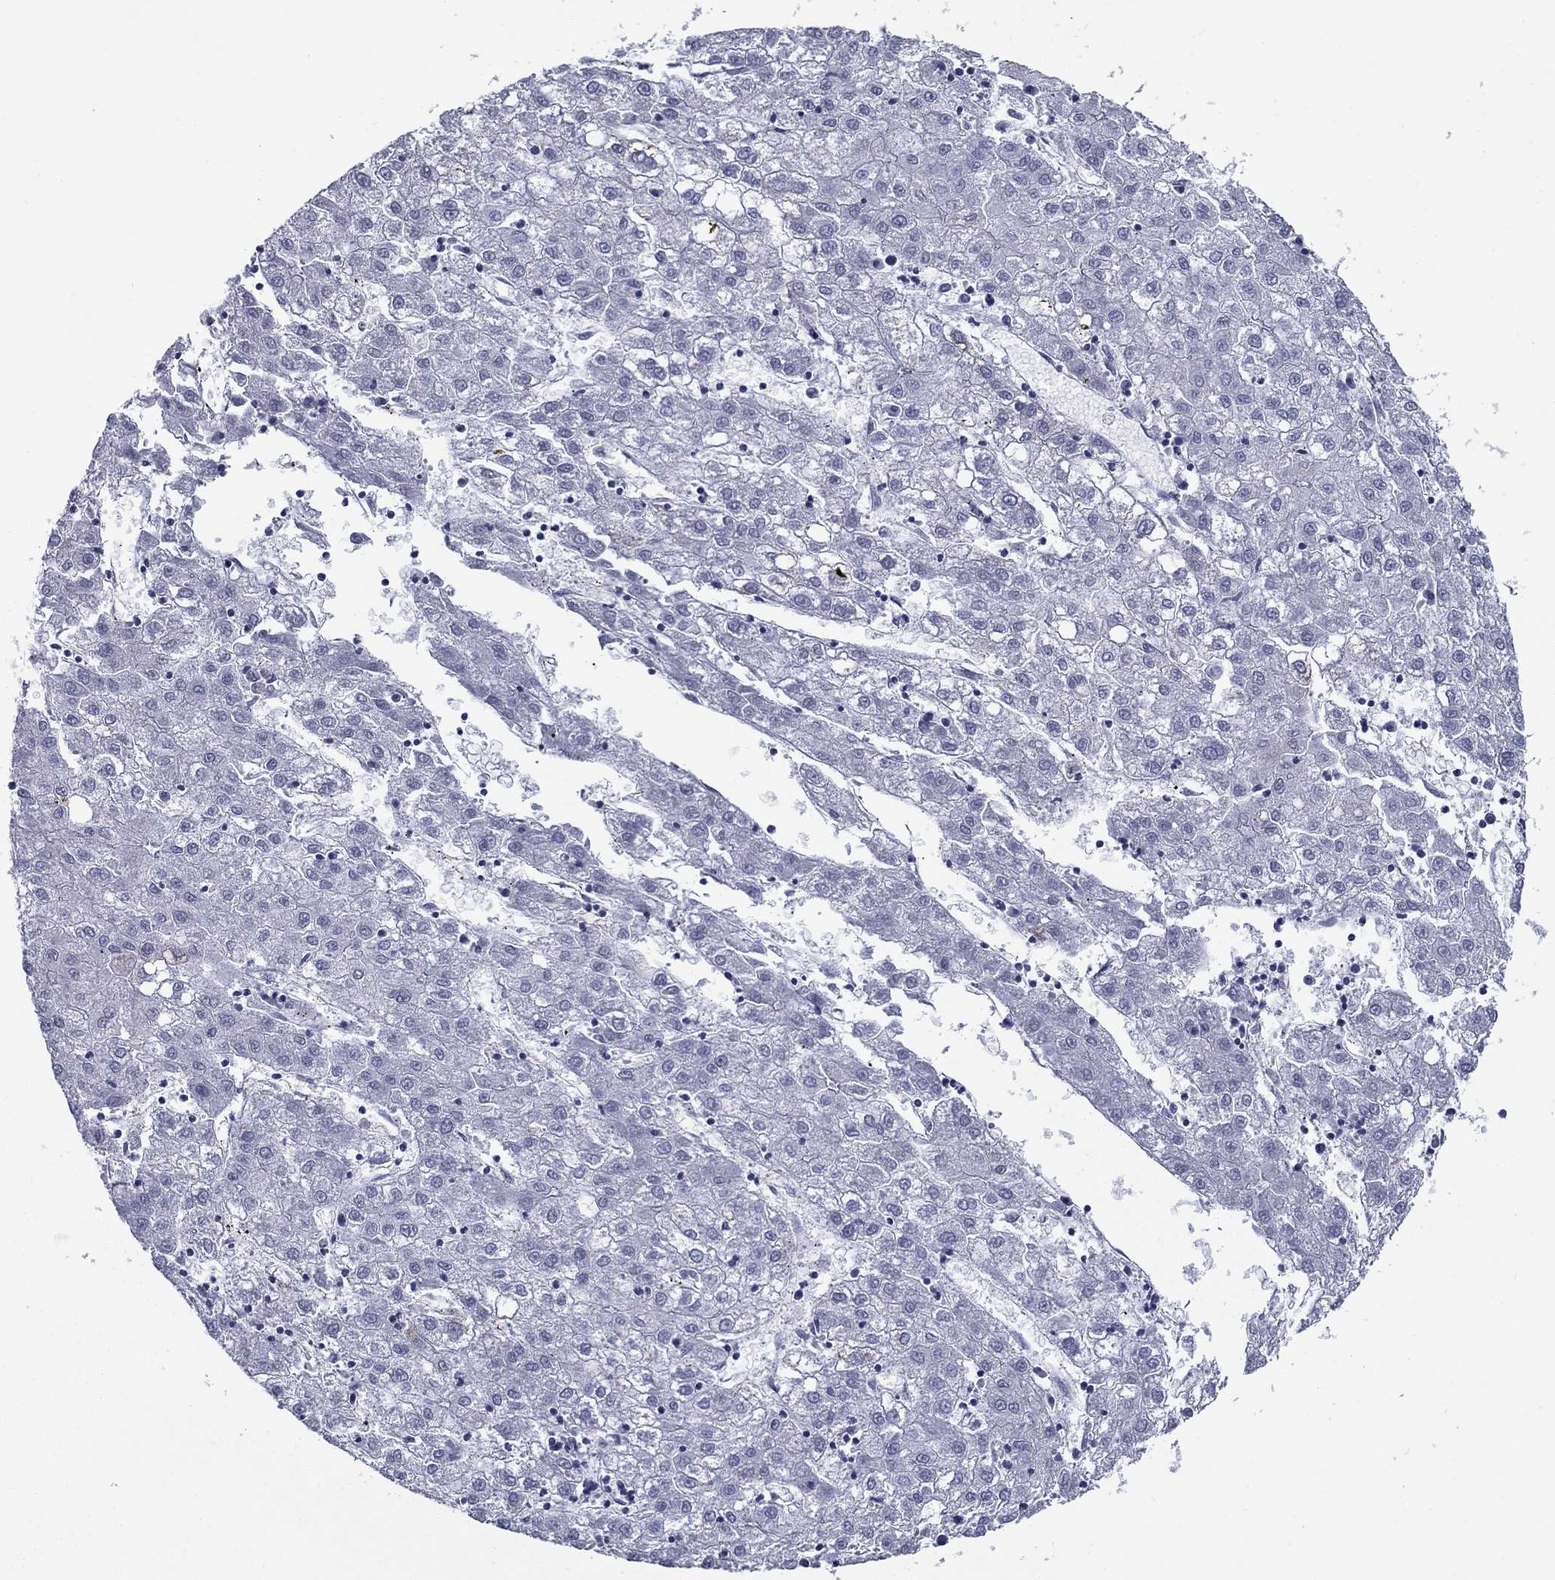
{"staining": {"intensity": "negative", "quantity": "none", "location": "none"}, "tissue": "liver cancer", "cell_type": "Tumor cells", "image_type": "cancer", "snomed": [{"axis": "morphology", "description": "Carcinoma, Hepatocellular, NOS"}, {"axis": "topography", "description": "Liver"}], "caption": "Image shows no significant protein expression in tumor cells of hepatocellular carcinoma (liver).", "gene": "NDUFA4L2", "patient": {"sex": "male", "age": 72}}